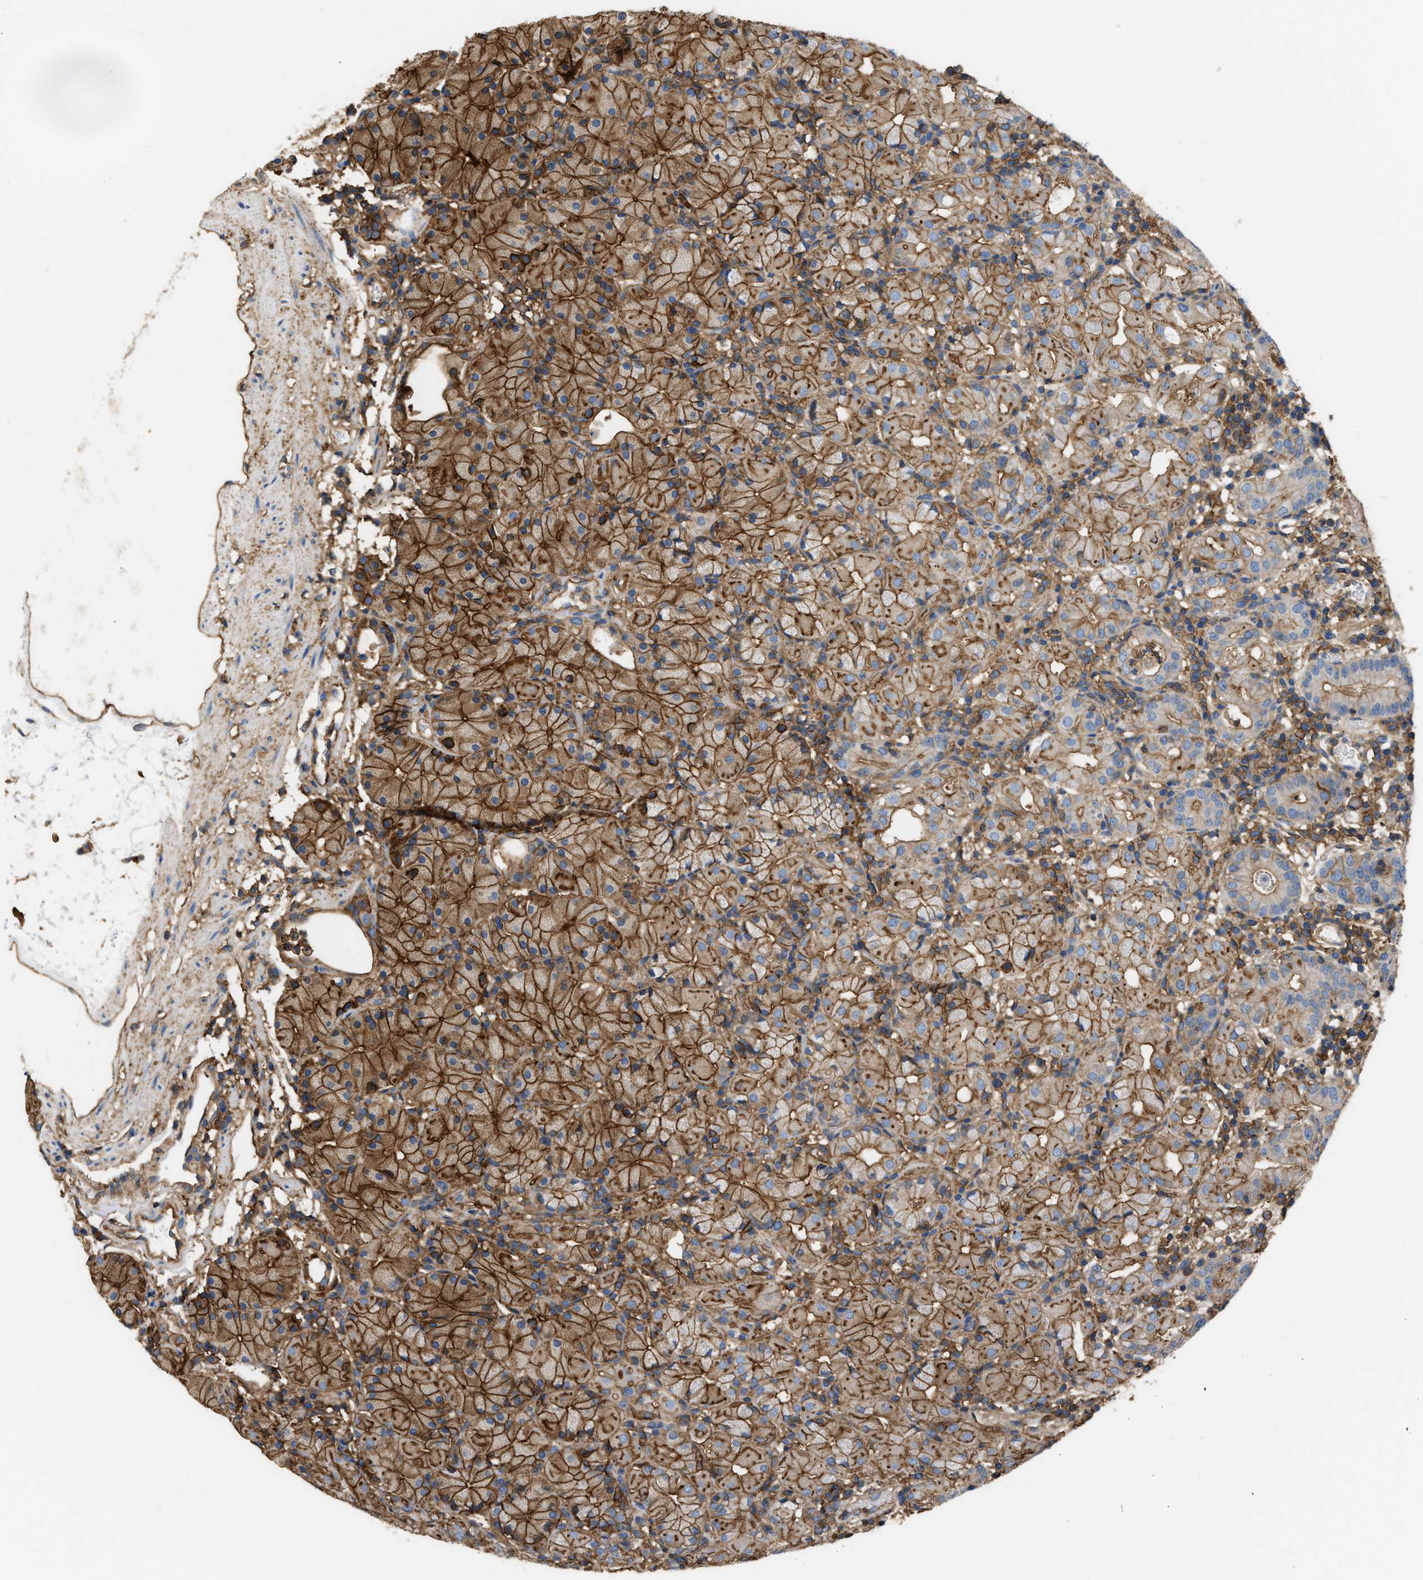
{"staining": {"intensity": "strong", "quantity": ">75%", "location": "cytoplasmic/membranous"}, "tissue": "stomach", "cell_type": "Glandular cells", "image_type": "normal", "snomed": [{"axis": "morphology", "description": "Normal tissue, NOS"}, {"axis": "topography", "description": "Stomach"}, {"axis": "topography", "description": "Stomach, lower"}], "caption": "A brown stain shows strong cytoplasmic/membranous positivity of a protein in glandular cells of benign stomach. (Stains: DAB (3,3'-diaminobenzidine) in brown, nuclei in blue, Microscopy: brightfield microscopy at high magnification).", "gene": "GNB4", "patient": {"sex": "female", "age": 75}}